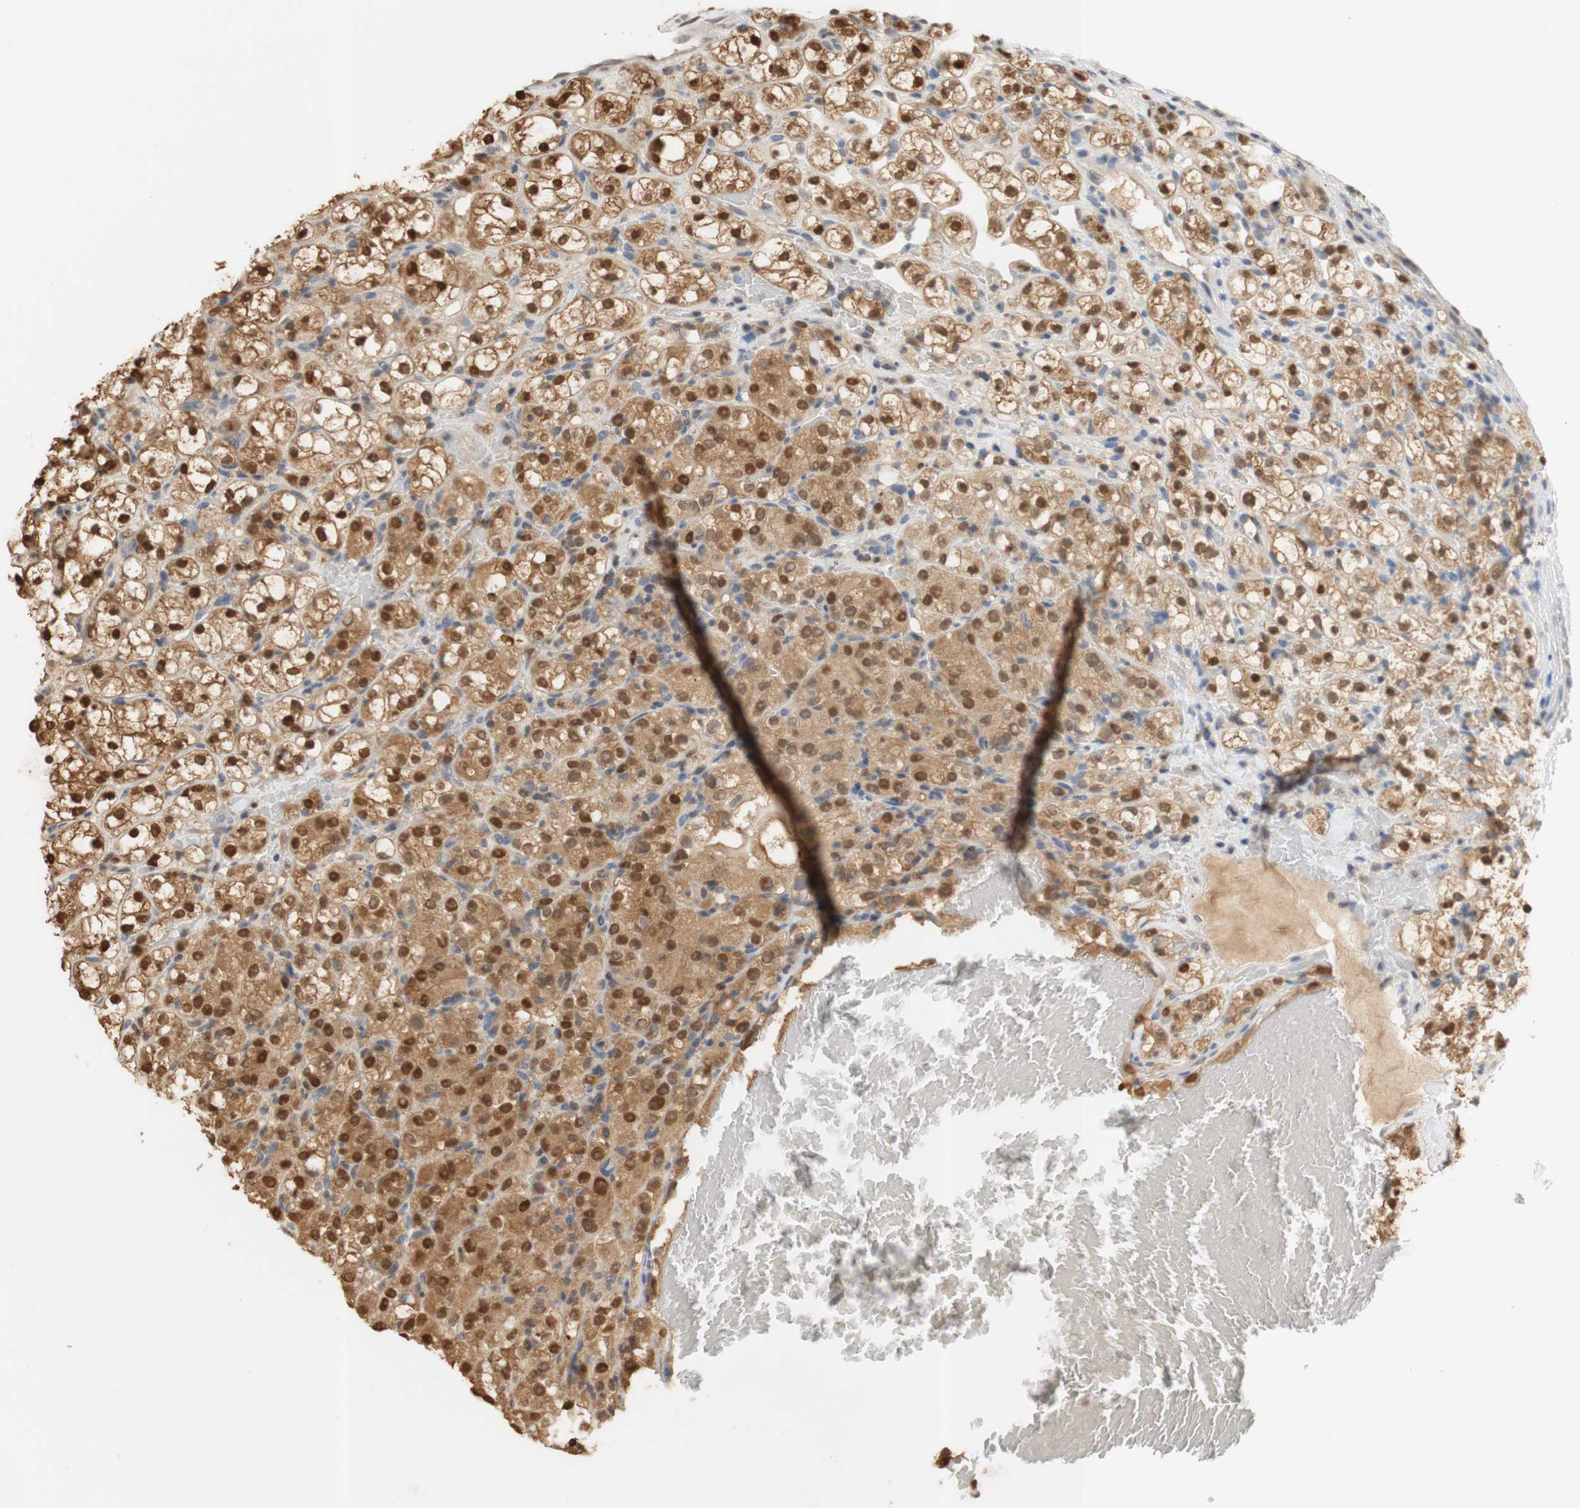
{"staining": {"intensity": "moderate", "quantity": ">75%", "location": "cytoplasmic/membranous,nuclear"}, "tissue": "renal cancer", "cell_type": "Tumor cells", "image_type": "cancer", "snomed": [{"axis": "morphology", "description": "Adenocarcinoma, NOS"}, {"axis": "topography", "description": "Kidney"}], "caption": "An IHC image of tumor tissue is shown. Protein staining in brown labels moderate cytoplasmic/membranous and nuclear positivity in adenocarcinoma (renal) within tumor cells.", "gene": "NAP1L4", "patient": {"sex": "male", "age": 61}}